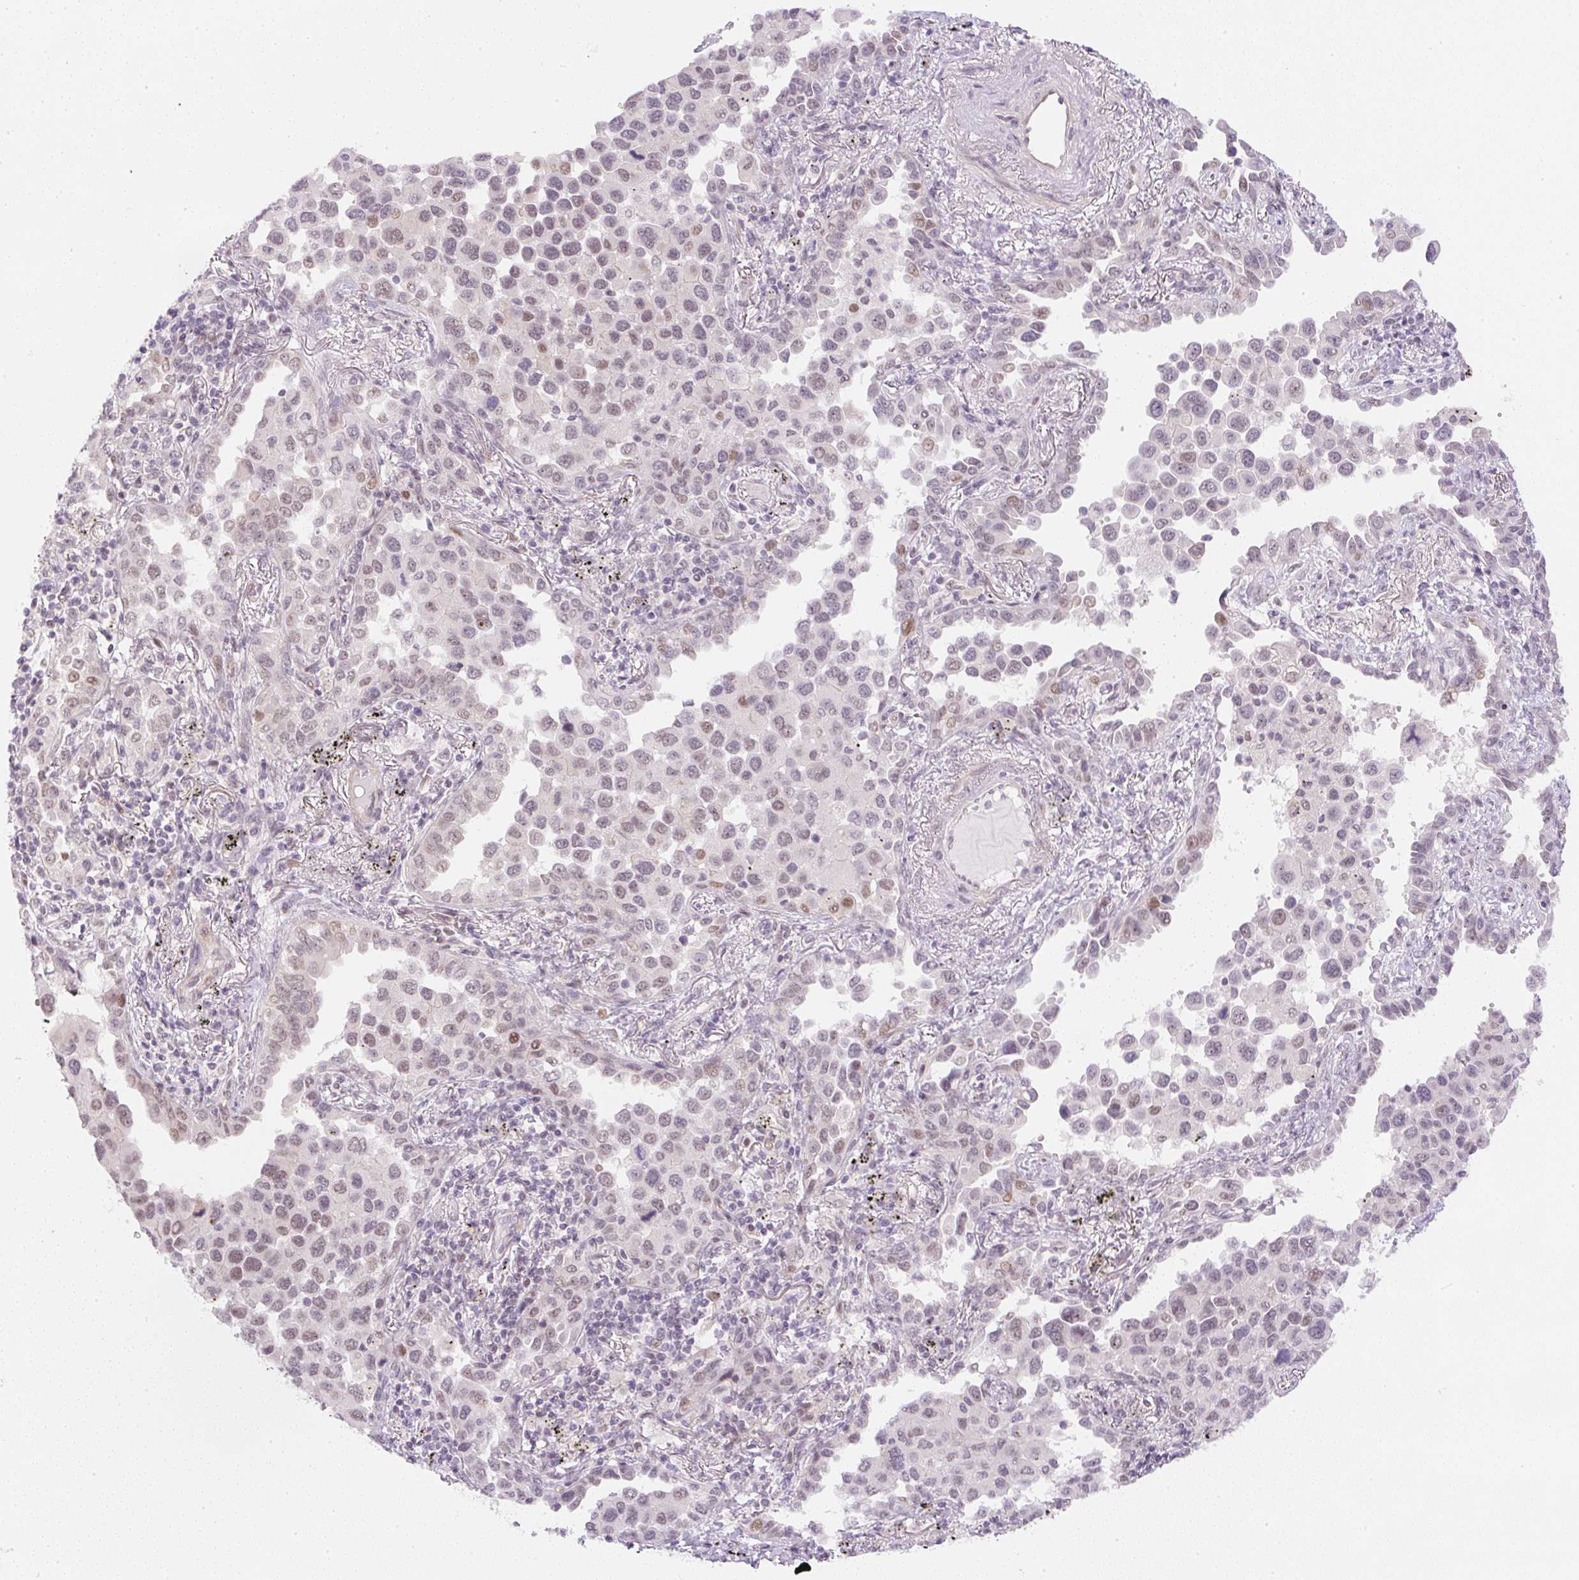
{"staining": {"intensity": "weak", "quantity": "25%-75%", "location": "nuclear"}, "tissue": "lung cancer", "cell_type": "Tumor cells", "image_type": "cancer", "snomed": [{"axis": "morphology", "description": "Adenocarcinoma, NOS"}, {"axis": "topography", "description": "Lung"}], "caption": "A high-resolution histopathology image shows immunohistochemistry staining of lung cancer (adenocarcinoma), which shows weak nuclear expression in approximately 25%-75% of tumor cells. Using DAB (brown) and hematoxylin (blue) stains, captured at high magnification using brightfield microscopy.", "gene": "DPPA4", "patient": {"sex": "male", "age": 67}}